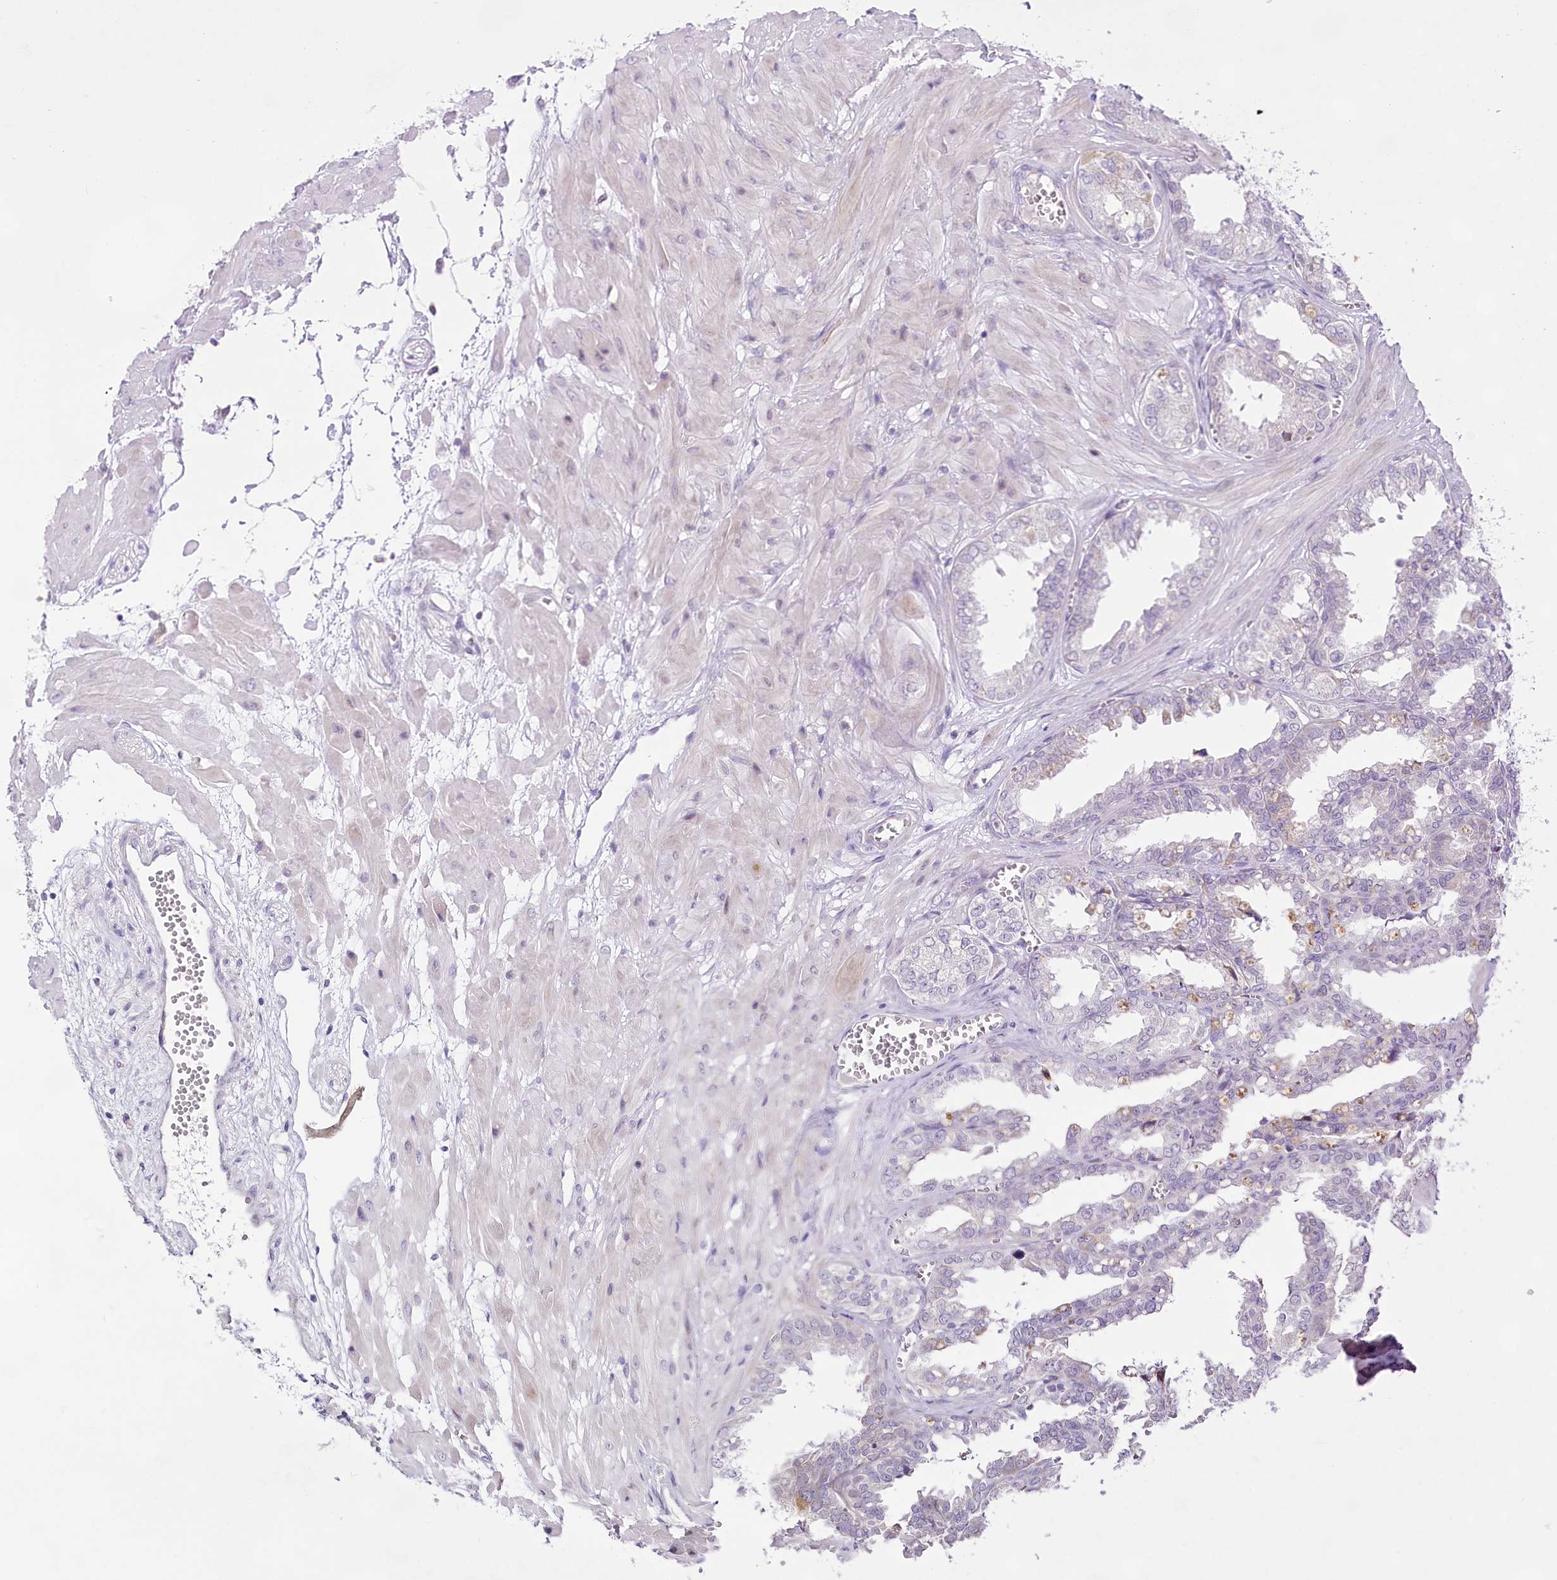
{"staining": {"intensity": "negative", "quantity": "none", "location": "none"}, "tissue": "seminal vesicle", "cell_type": "Glandular cells", "image_type": "normal", "snomed": [{"axis": "morphology", "description": "Normal tissue, NOS"}, {"axis": "topography", "description": "Prostate"}, {"axis": "topography", "description": "Seminal veicle"}], "caption": "Immunohistochemistry (IHC) image of normal seminal vesicle stained for a protein (brown), which reveals no staining in glandular cells.", "gene": "CCDC30", "patient": {"sex": "male", "age": 51}}